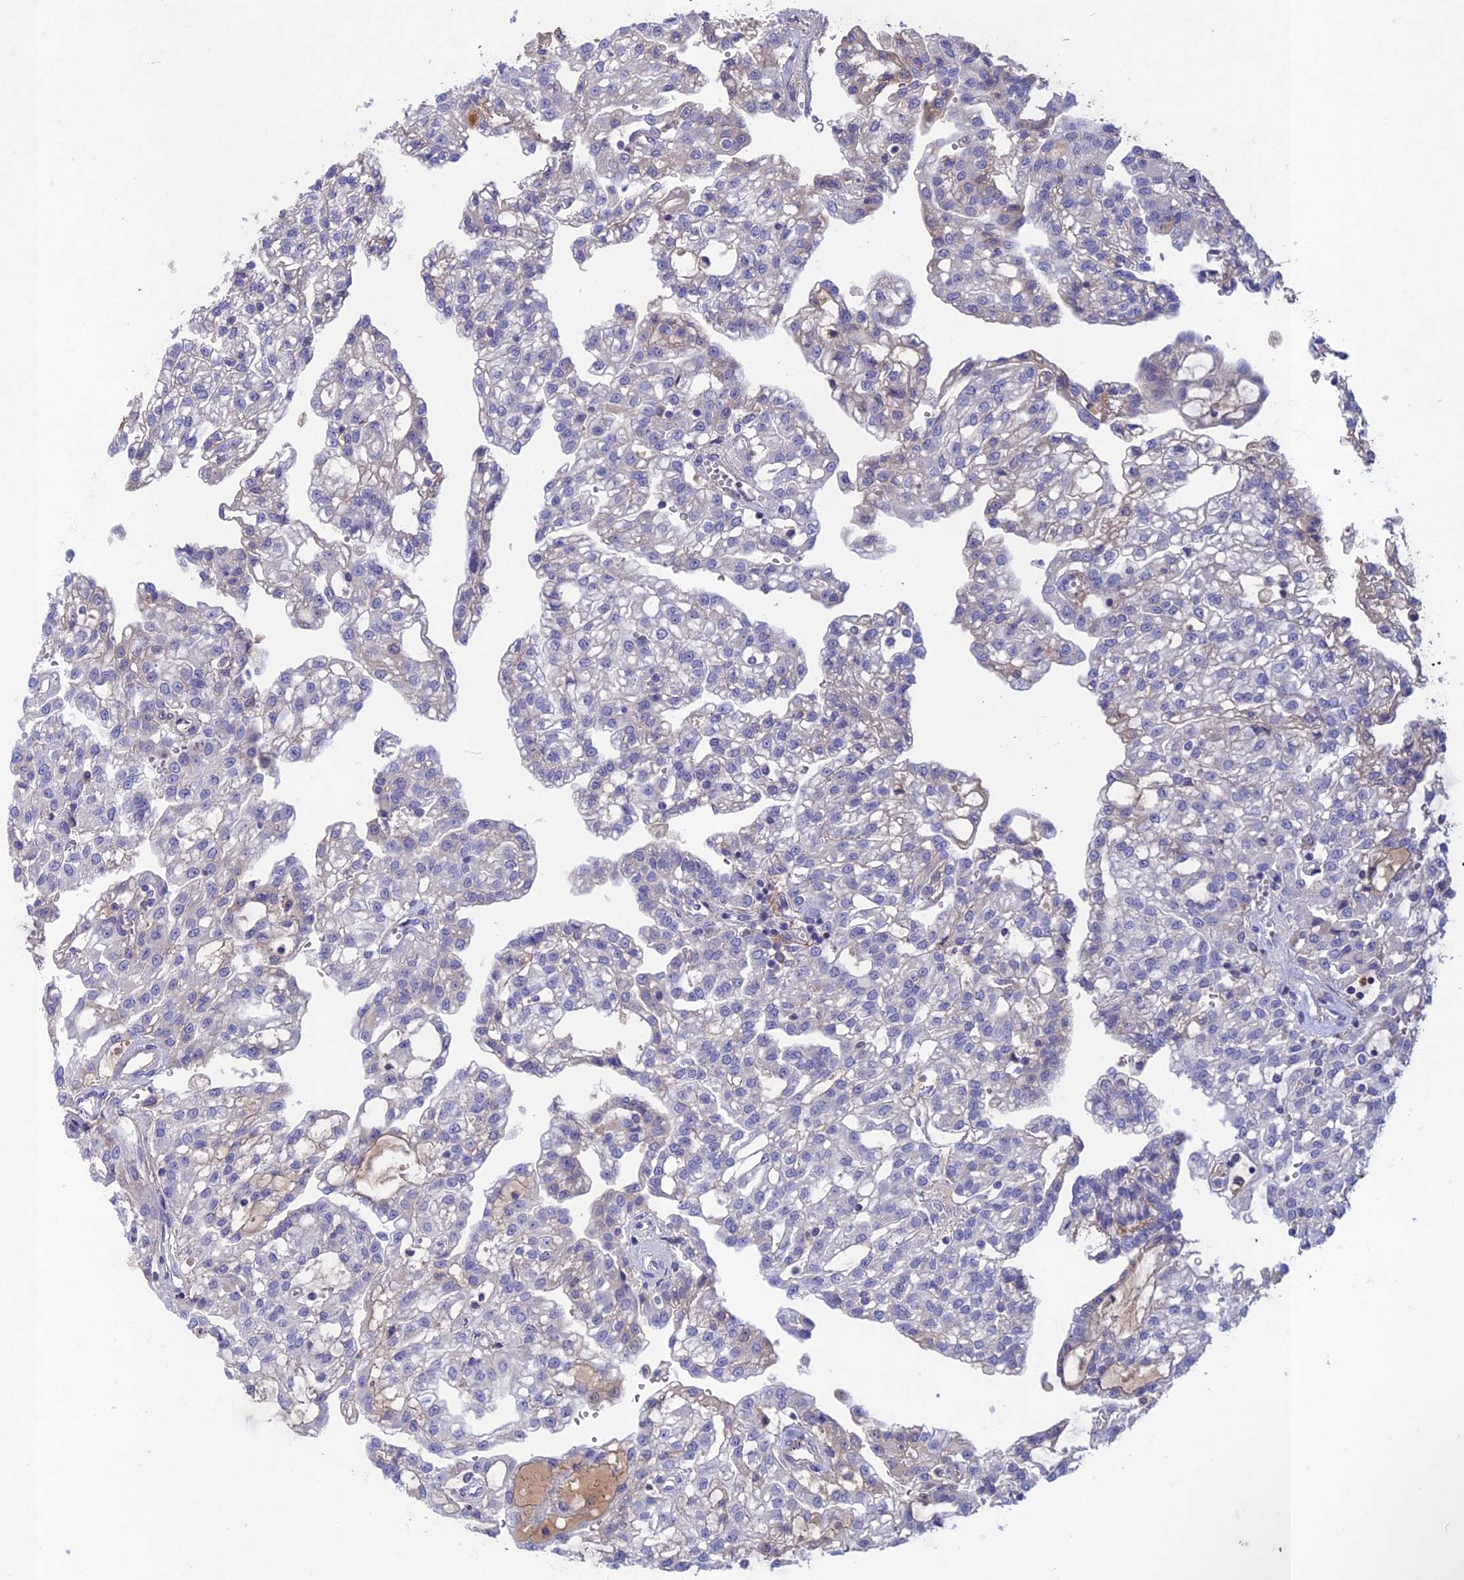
{"staining": {"intensity": "negative", "quantity": "none", "location": "none"}, "tissue": "renal cancer", "cell_type": "Tumor cells", "image_type": "cancer", "snomed": [{"axis": "morphology", "description": "Adenocarcinoma, NOS"}, {"axis": "topography", "description": "Kidney"}], "caption": "IHC image of human renal cancer (adenocarcinoma) stained for a protein (brown), which displays no expression in tumor cells.", "gene": "ADO", "patient": {"sex": "male", "age": 63}}